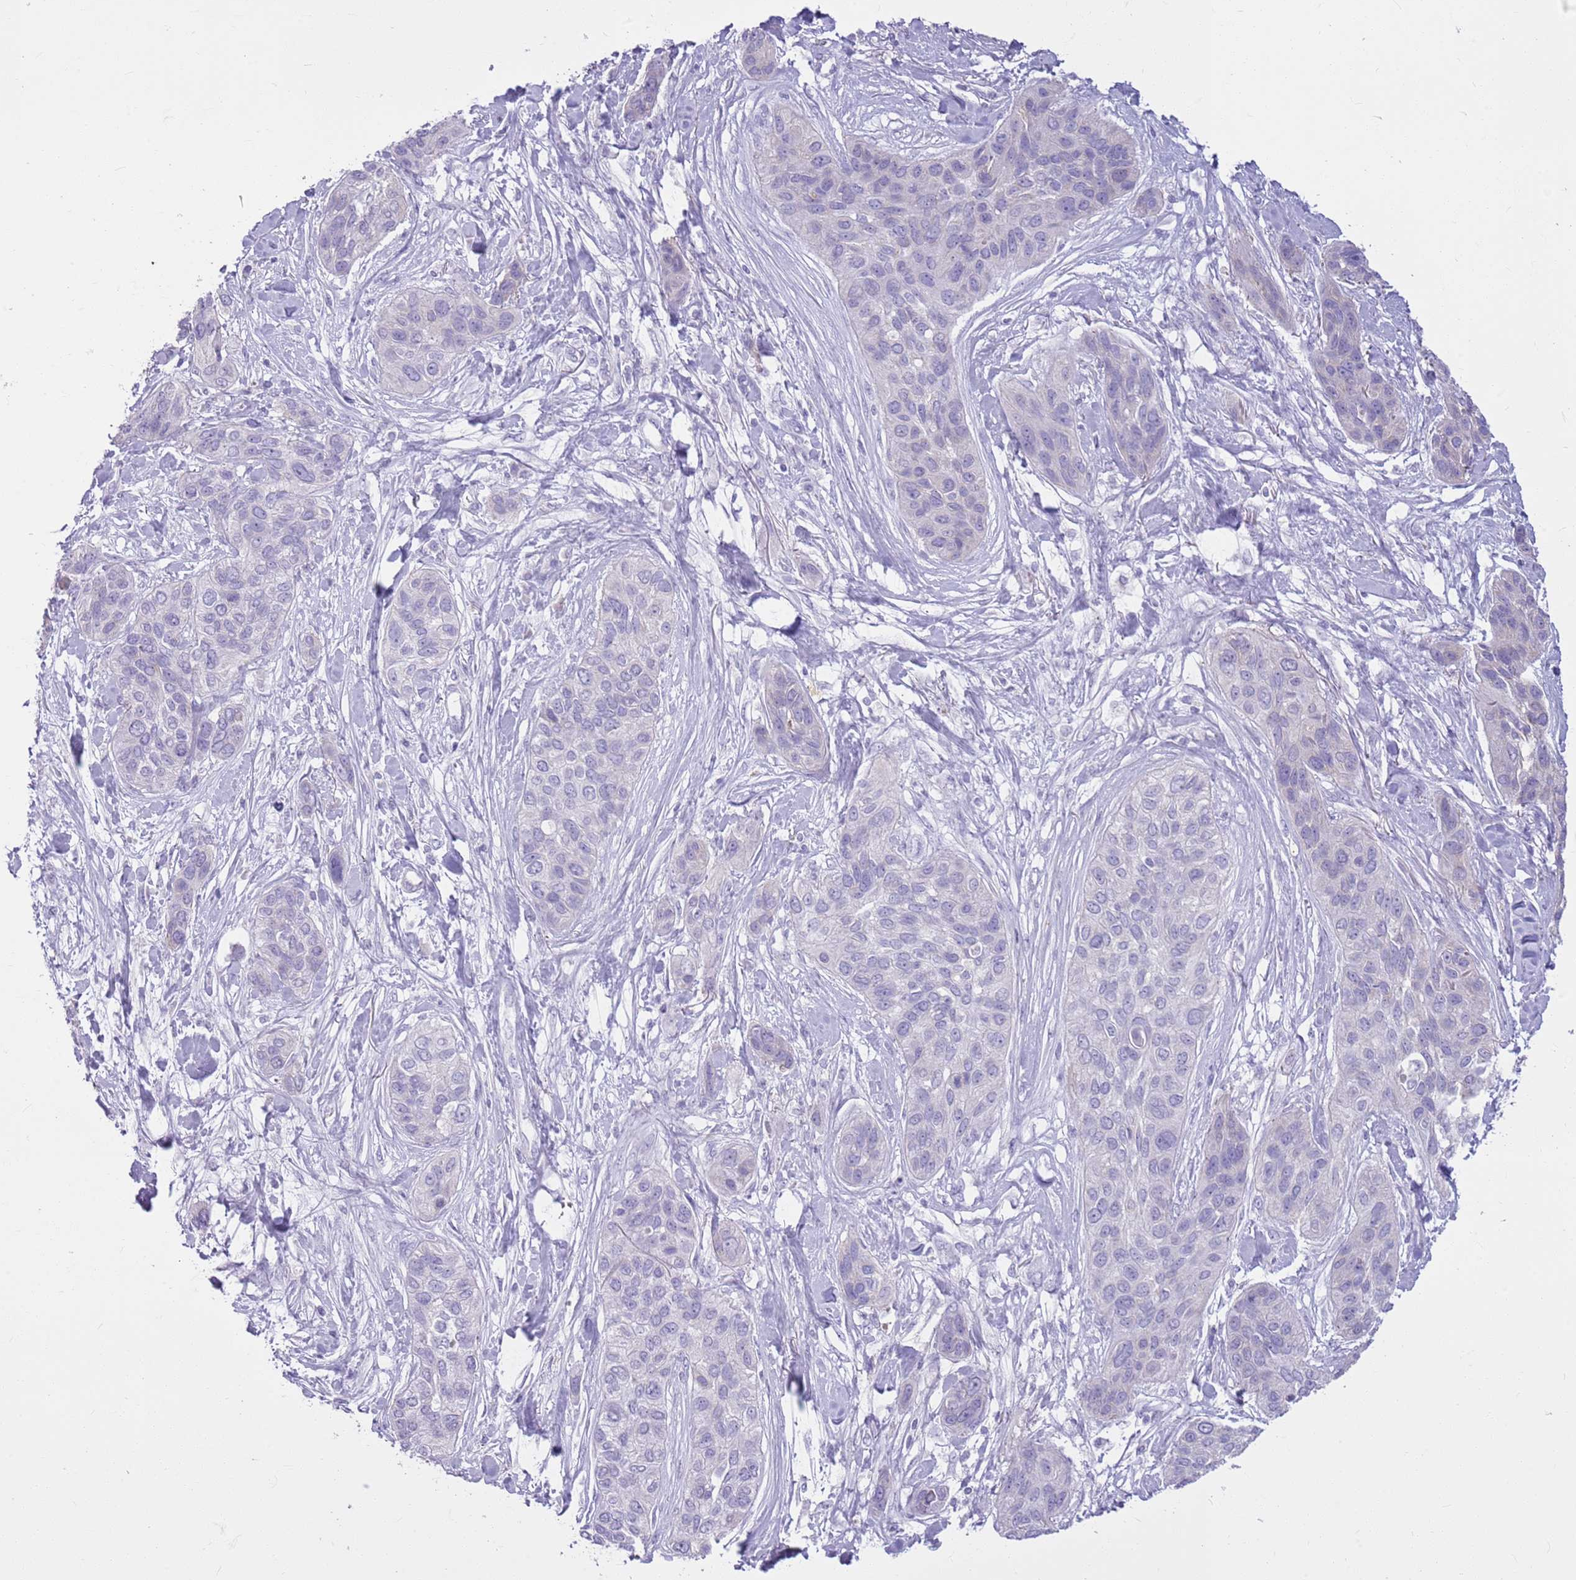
{"staining": {"intensity": "negative", "quantity": "none", "location": "none"}, "tissue": "lung cancer", "cell_type": "Tumor cells", "image_type": "cancer", "snomed": [{"axis": "morphology", "description": "Squamous cell carcinoma, NOS"}, {"axis": "topography", "description": "Lung"}], "caption": "This micrograph is of lung squamous cell carcinoma stained with immunohistochemistry (IHC) to label a protein in brown with the nuclei are counter-stained blue. There is no expression in tumor cells. (DAB immunohistochemistry (IHC) visualized using brightfield microscopy, high magnification).", "gene": "CNPPD1", "patient": {"sex": "female", "age": 70}}